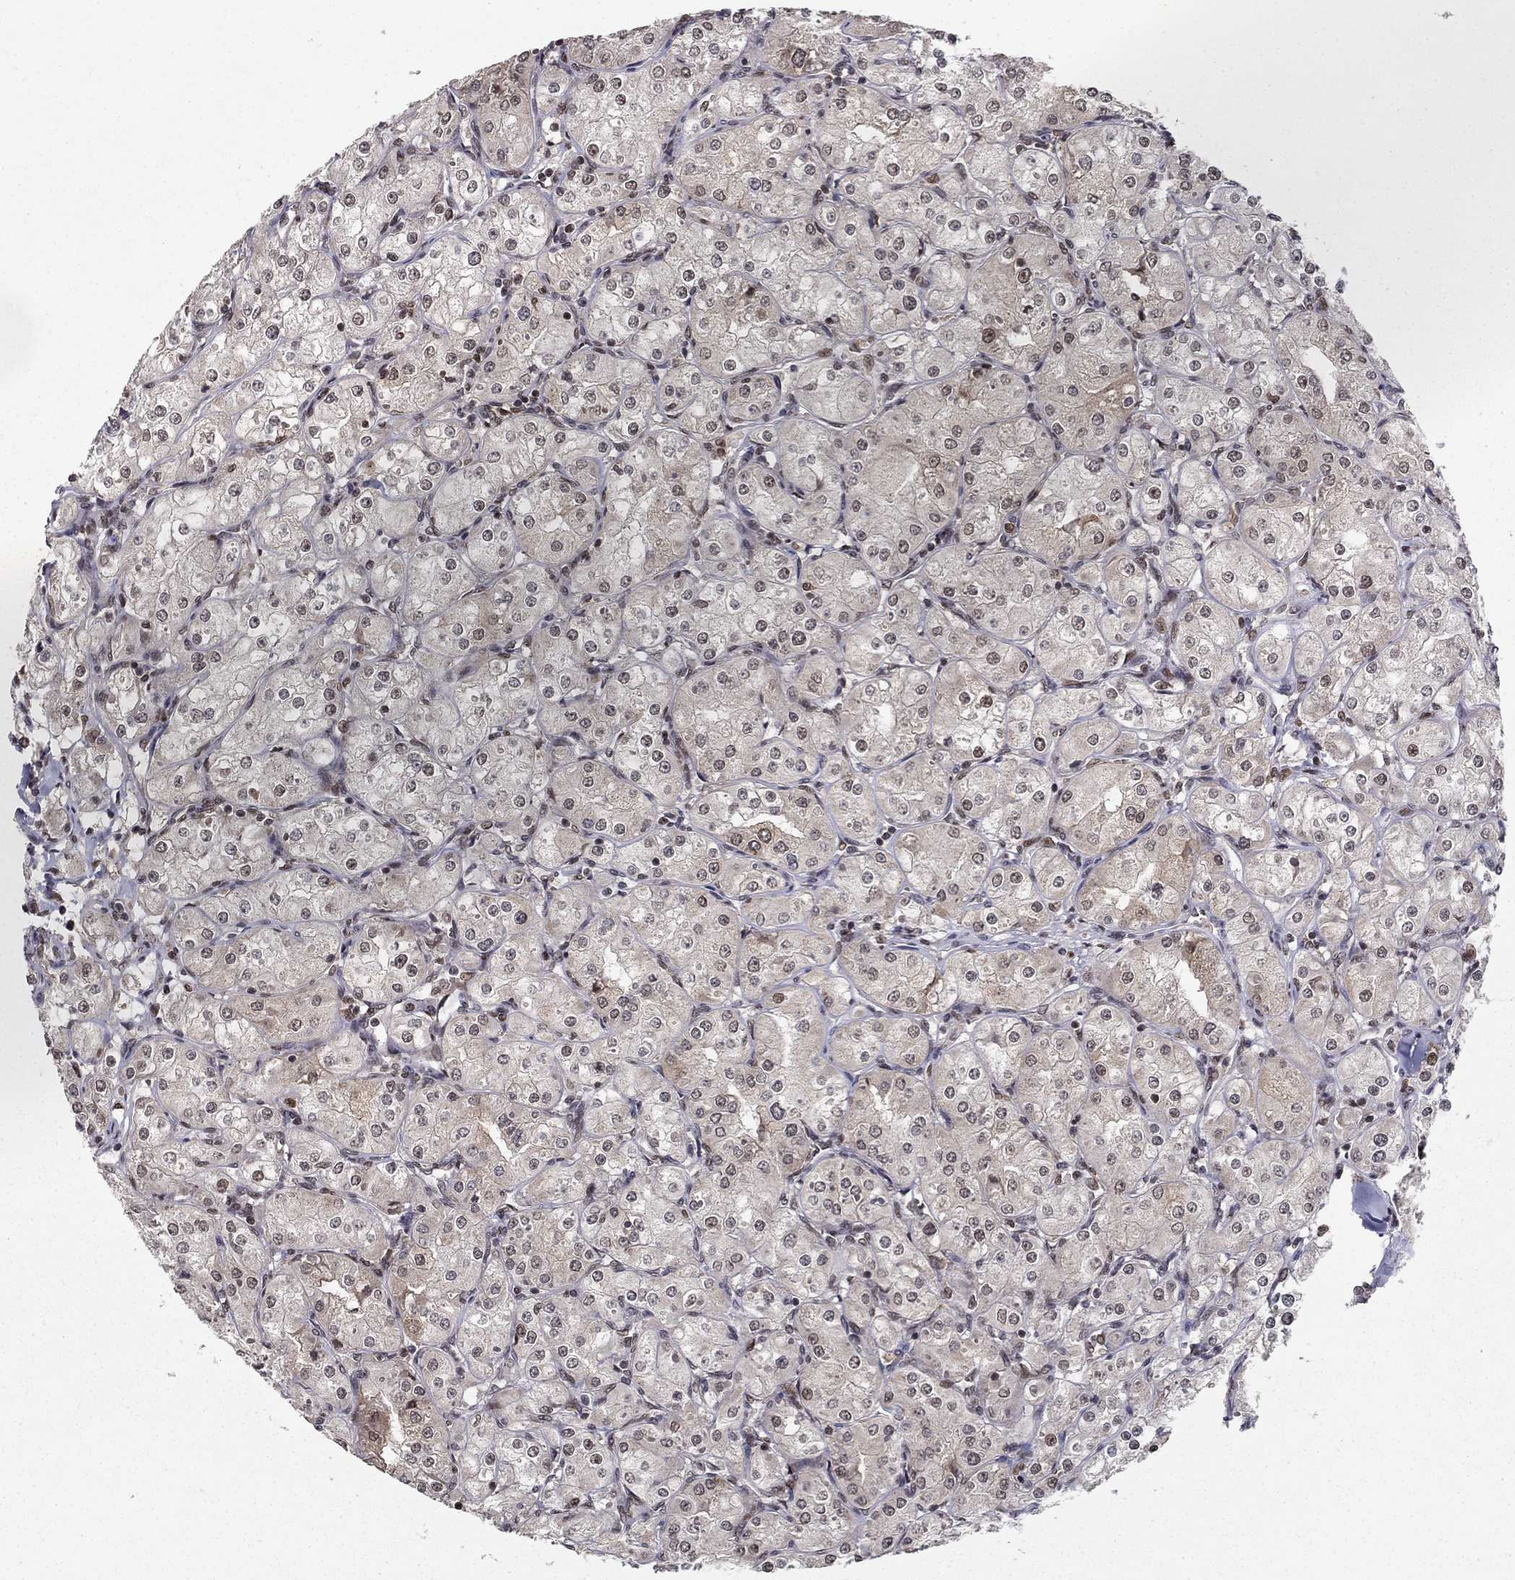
{"staining": {"intensity": "negative", "quantity": "none", "location": "none"}, "tissue": "renal cancer", "cell_type": "Tumor cells", "image_type": "cancer", "snomed": [{"axis": "morphology", "description": "Adenocarcinoma, NOS"}, {"axis": "topography", "description": "Kidney"}], "caption": "A histopathology image of human renal cancer (adenocarcinoma) is negative for staining in tumor cells.", "gene": "CDCA7L", "patient": {"sex": "male", "age": 77}}